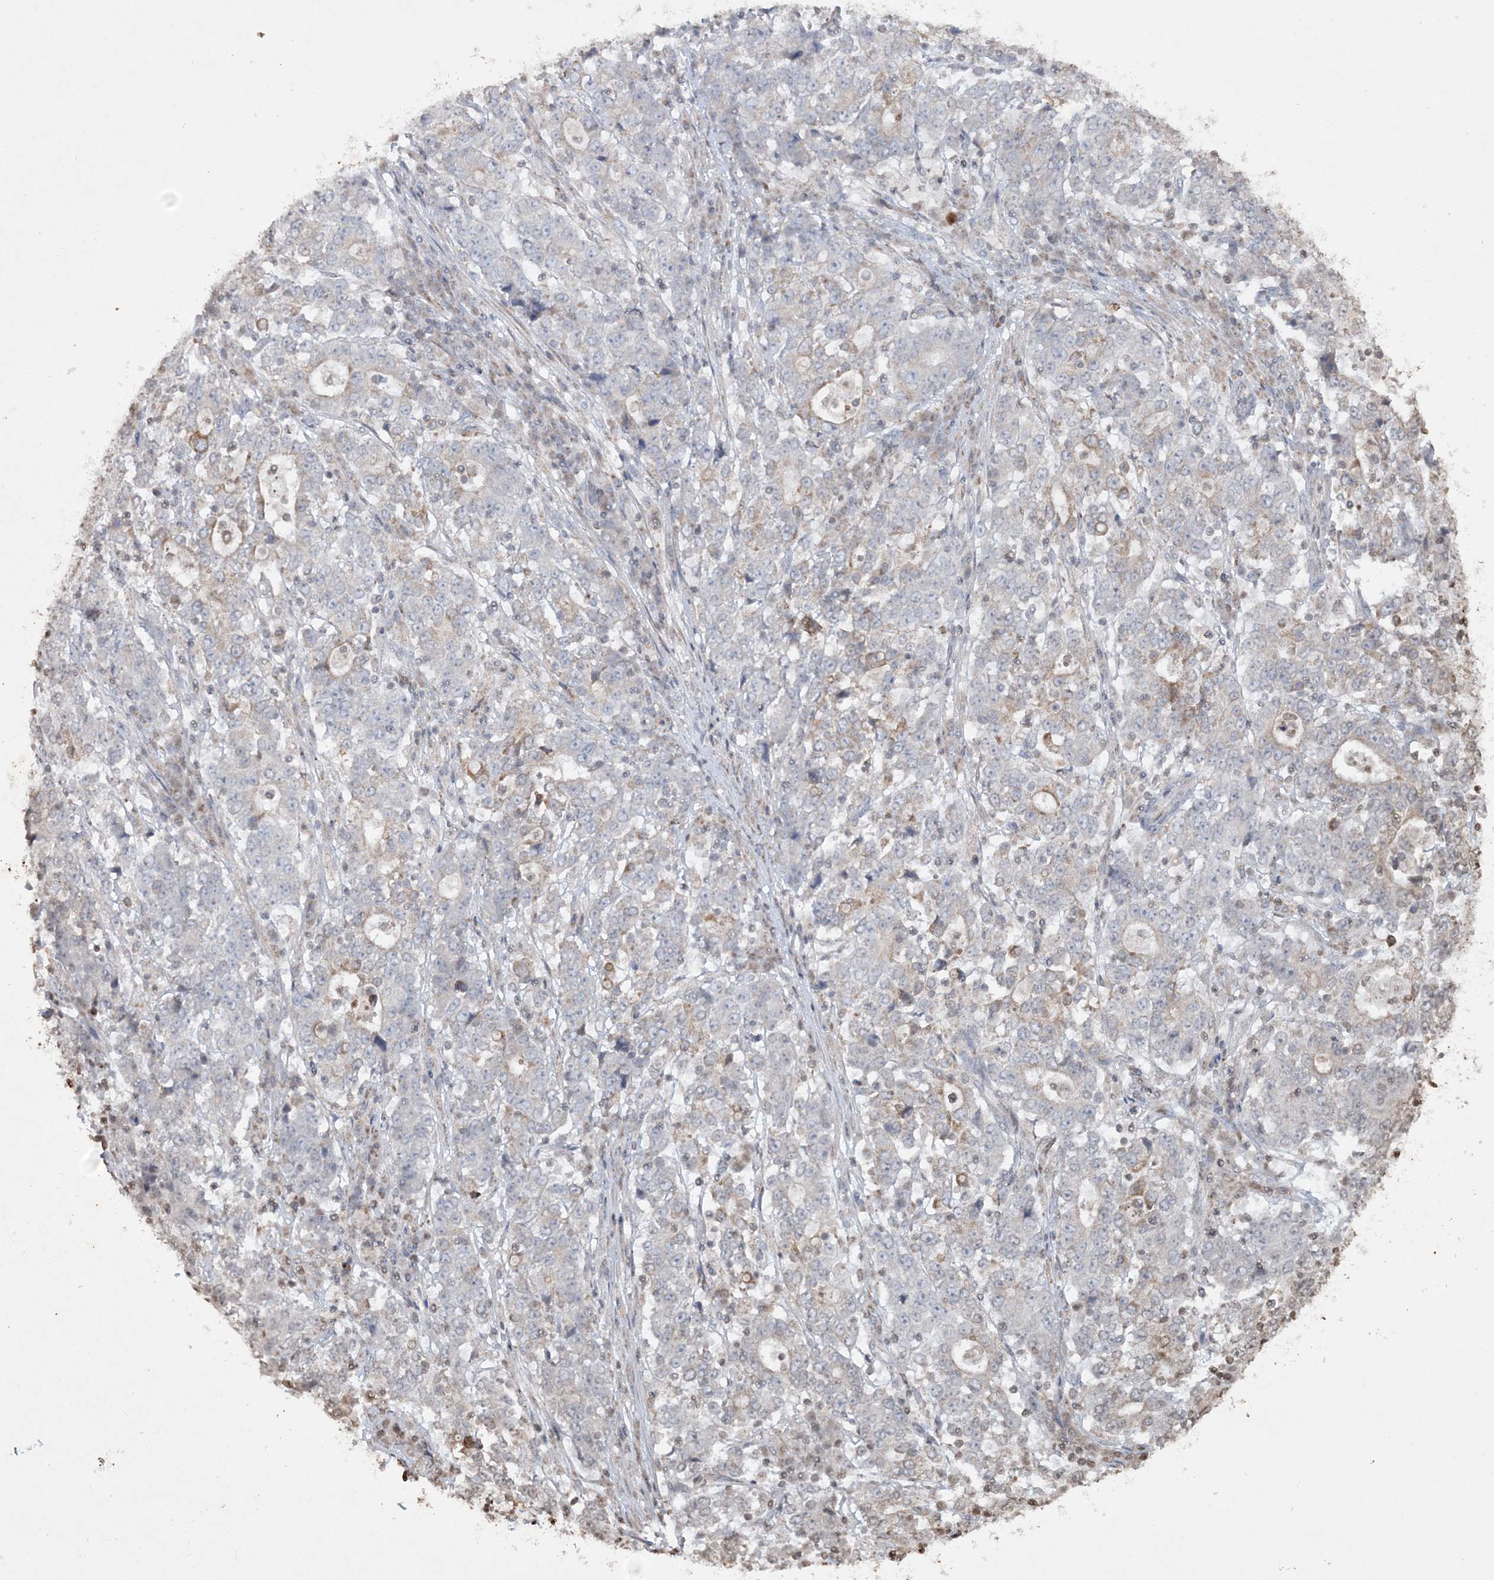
{"staining": {"intensity": "negative", "quantity": "none", "location": "none"}, "tissue": "stomach cancer", "cell_type": "Tumor cells", "image_type": "cancer", "snomed": [{"axis": "morphology", "description": "Adenocarcinoma, NOS"}, {"axis": "topography", "description": "Stomach"}], "caption": "The photomicrograph shows no staining of tumor cells in stomach adenocarcinoma.", "gene": "TTC7A", "patient": {"sex": "male", "age": 59}}